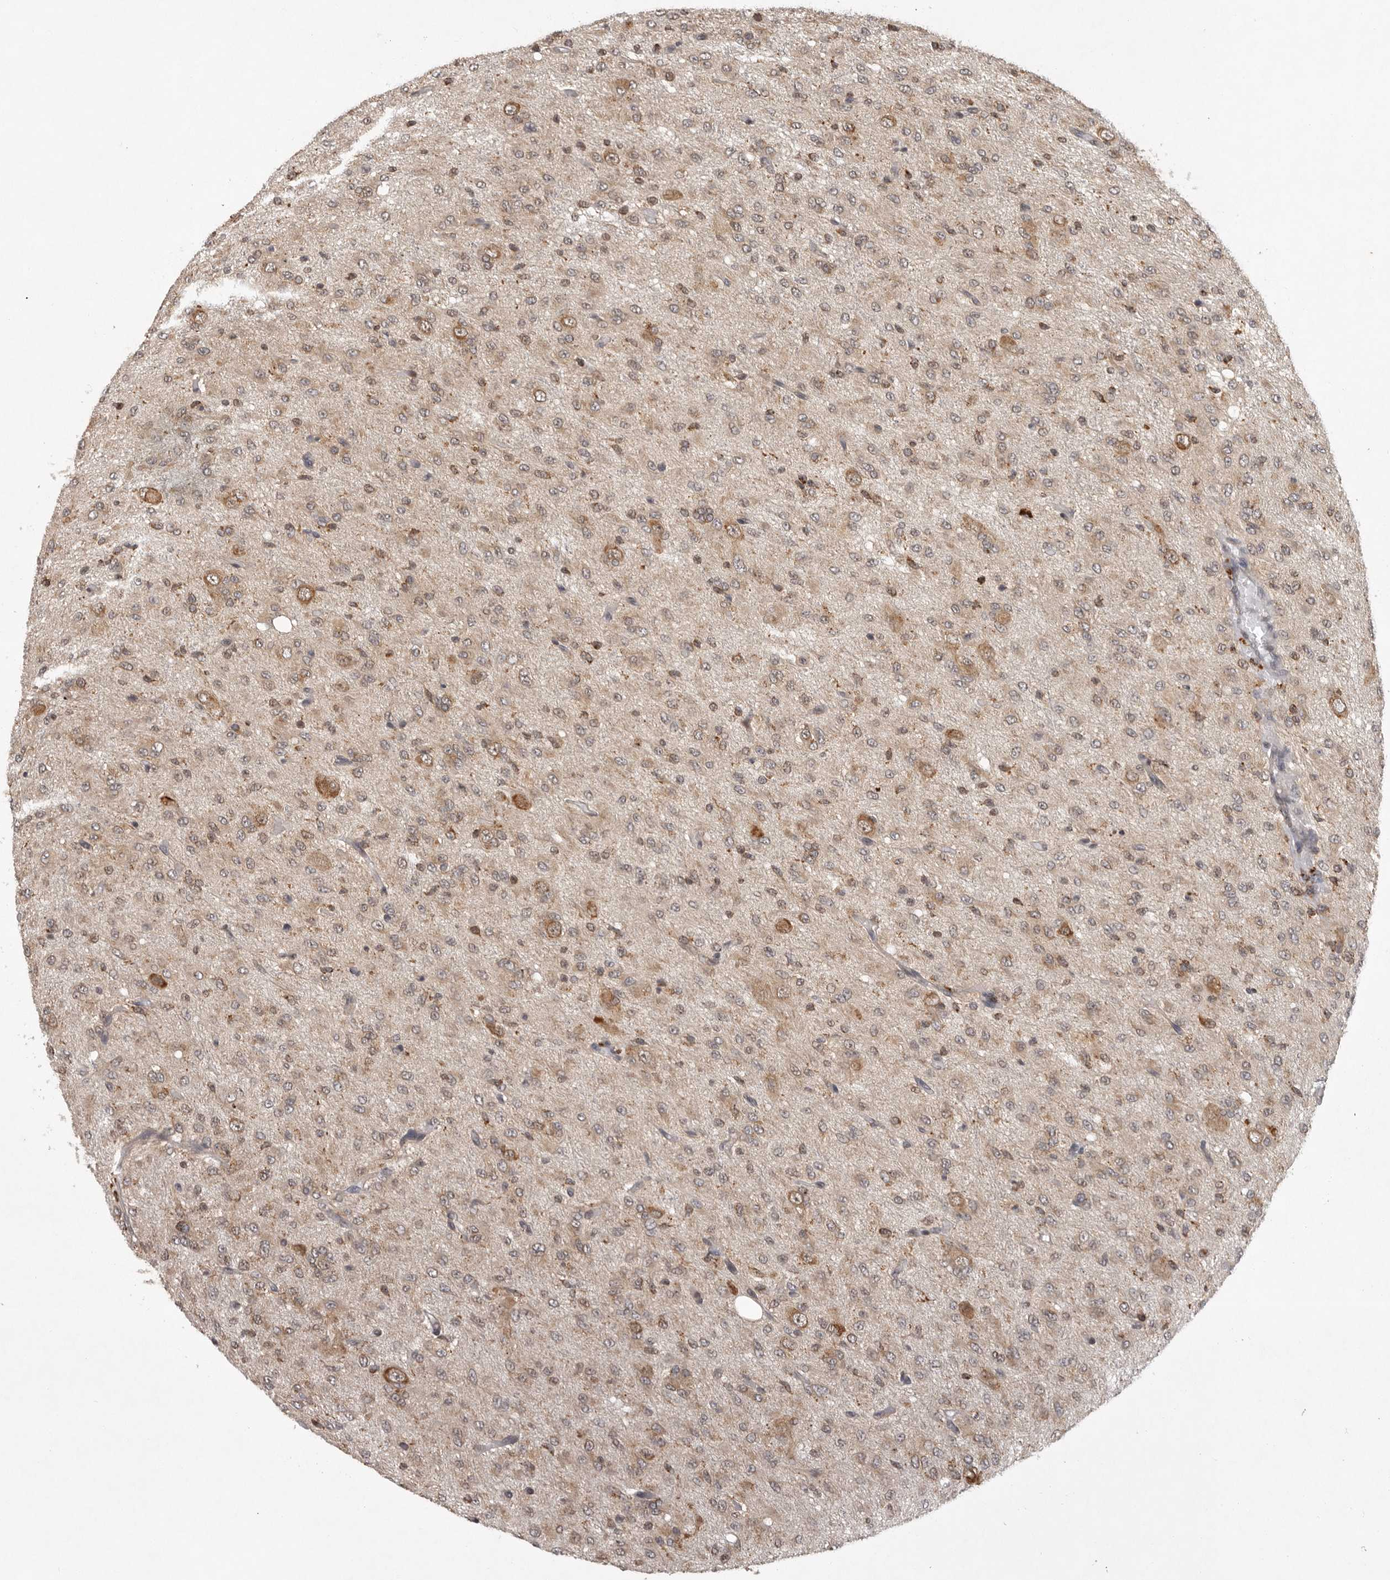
{"staining": {"intensity": "weak", "quantity": ">75%", "location": "nuclear"}, "tissue": "glioma", "cell_type": "Tumor cells", "image_type": "cancer", "snomed": [{"axis": "morphology", "description": "Glioma, malignant, High grade"}, {"axis": "topography", "description": "Brain"}], "caption": "Tumor cells show low levels of weak nuclear staining in approximately >75% of cells in glioma.", "gene": "ZNF83", "patient": {"sex": "female", "age": 59}}